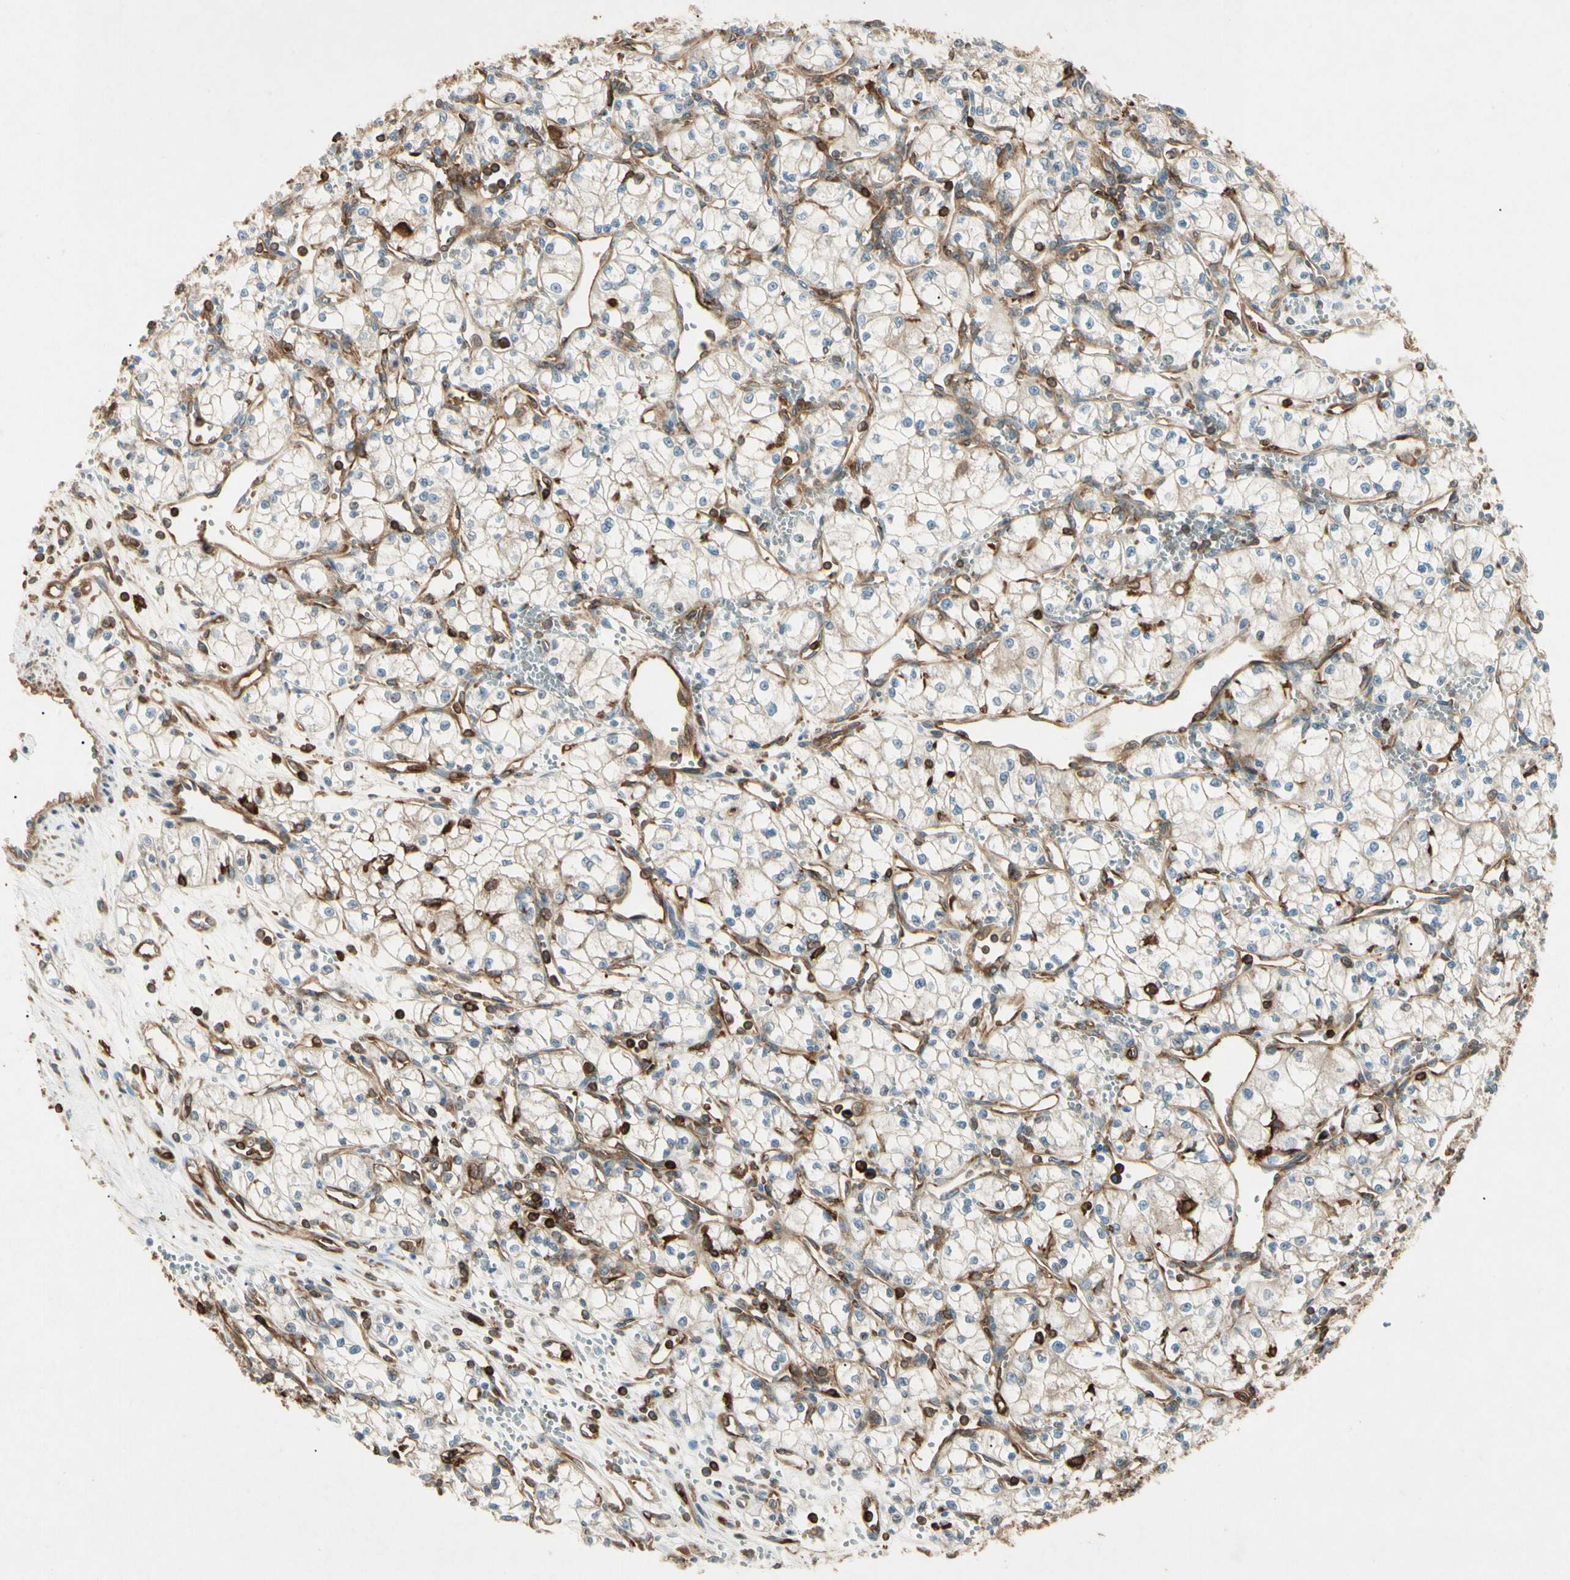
{"staining": {"intensity": "weak", "quantity": ">75%", "location": "cytoplasmic/membranous"}, "tissue": "renal cancer", "cell_type": "Tumor cells", "image_type": "cancer", "snomed": [{"axis": "morphology", "description": "Normal tissue, NOS"}, {"axis": "morphology", "description": "Adenocarcinoma, NOS"}, {"axis": "topography", "description": "Kidney"}], "caption": "Immunohistochemical staining of human adenocarcinoma (renal) shows low levels of weak cytoplasmic/membranous expression in approximately >75% of tumor cells. (Stains: DAB in brown, nuclei in blue, Microscopy: brightfield microscopy at high magnification).", "gene": "ARPC2", "patient": {"sex": "male", "age": 59}}